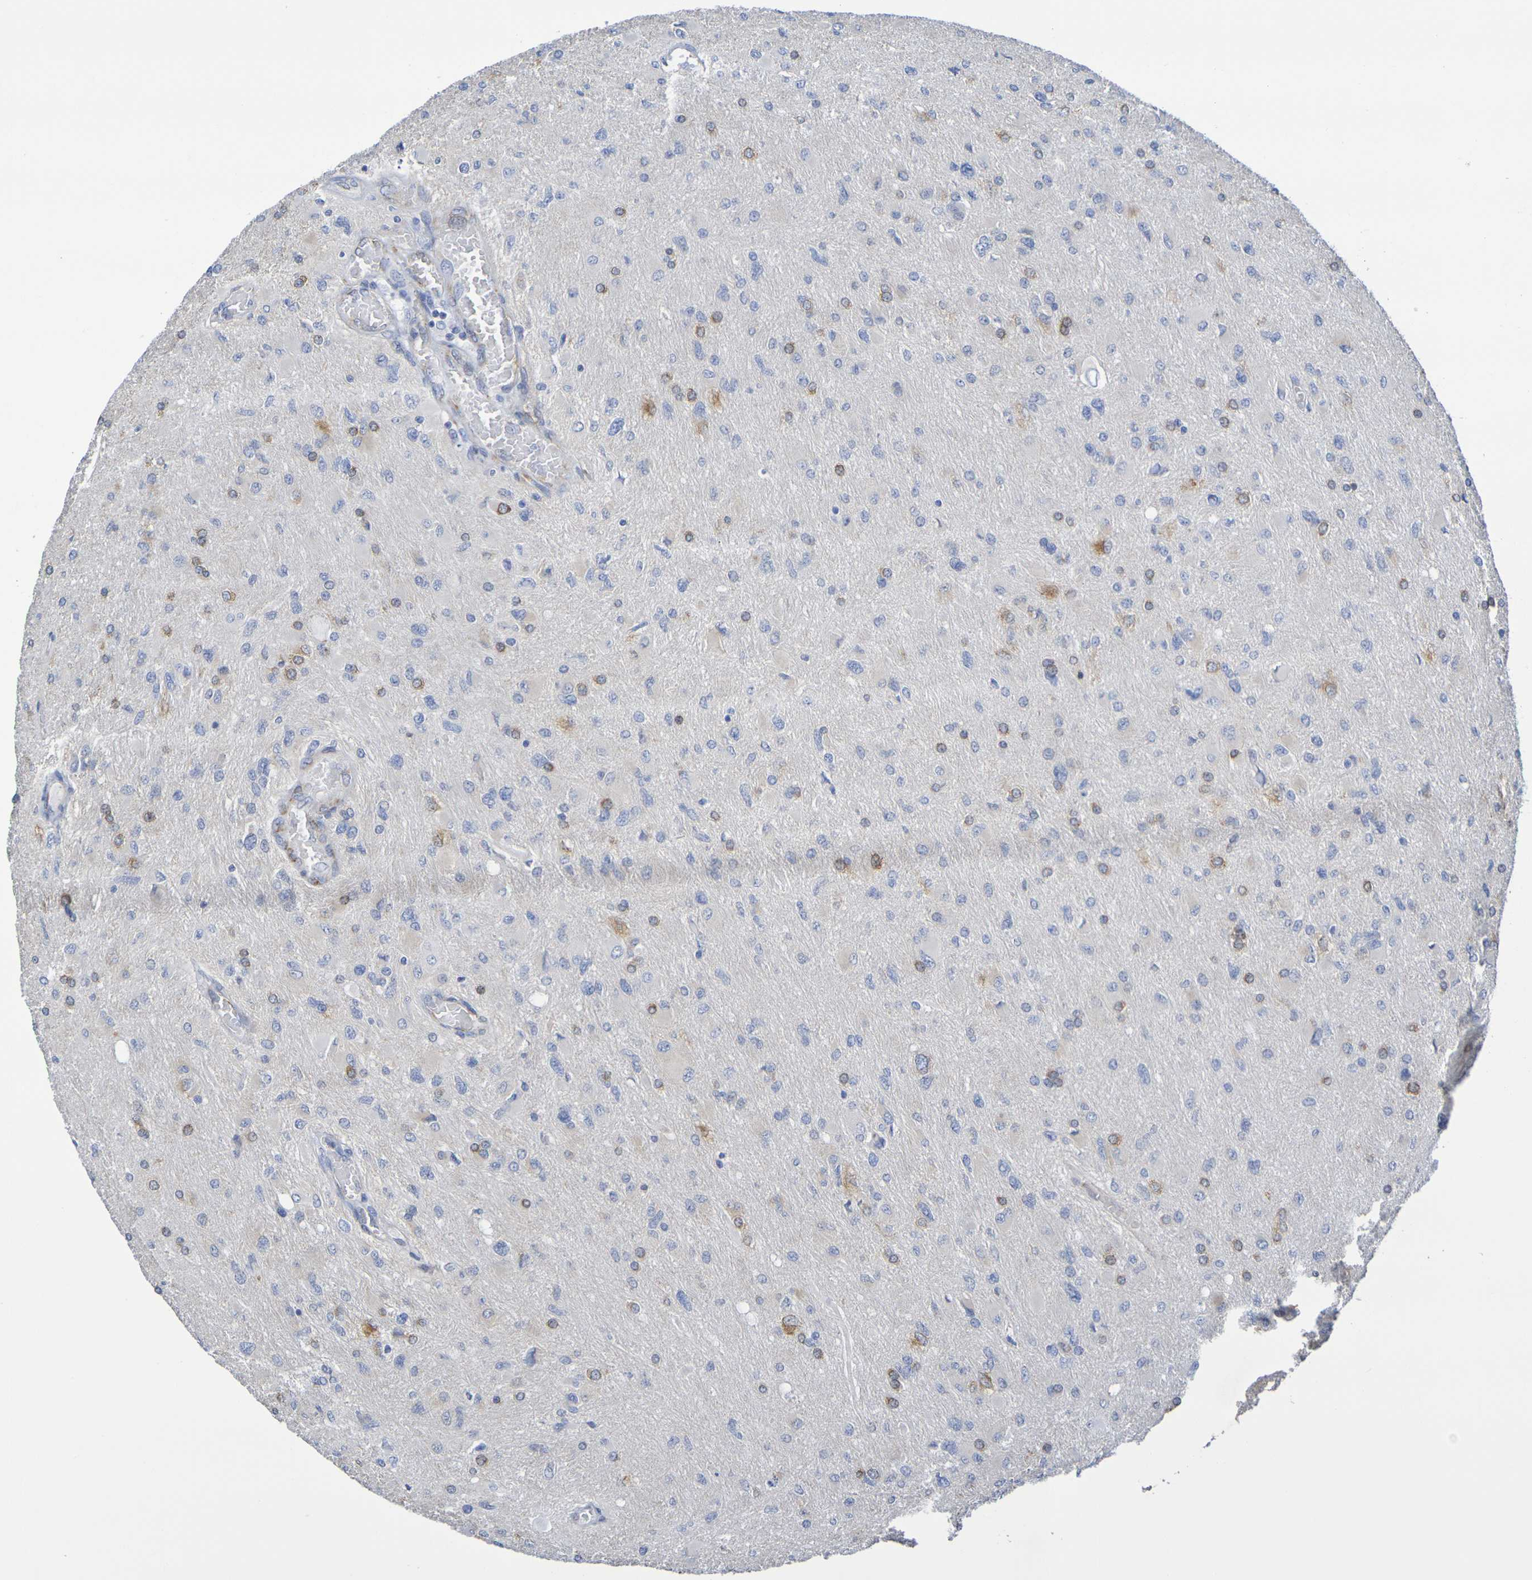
{"staining": {"intensity": "moderate", "quantity": "<25%", "location": "cytoplasmic/membranous"}, "tissue": "glioma", "cell_type": "Tumor cells", "image_type": "cancer", "snomed": [{"axis": "morphology", "description": "Glioma, malignant, High grade"}, {"axis": "topography", "description": "Cerebral cortex"}], "caption": "Human glioma stained with a brown dye exhibits moderate cytoplasmic/membranous positive expression in about <25% of tumor cells.", "gene": "TMCC3", "patient": {"sex": "female", "age": 36}}